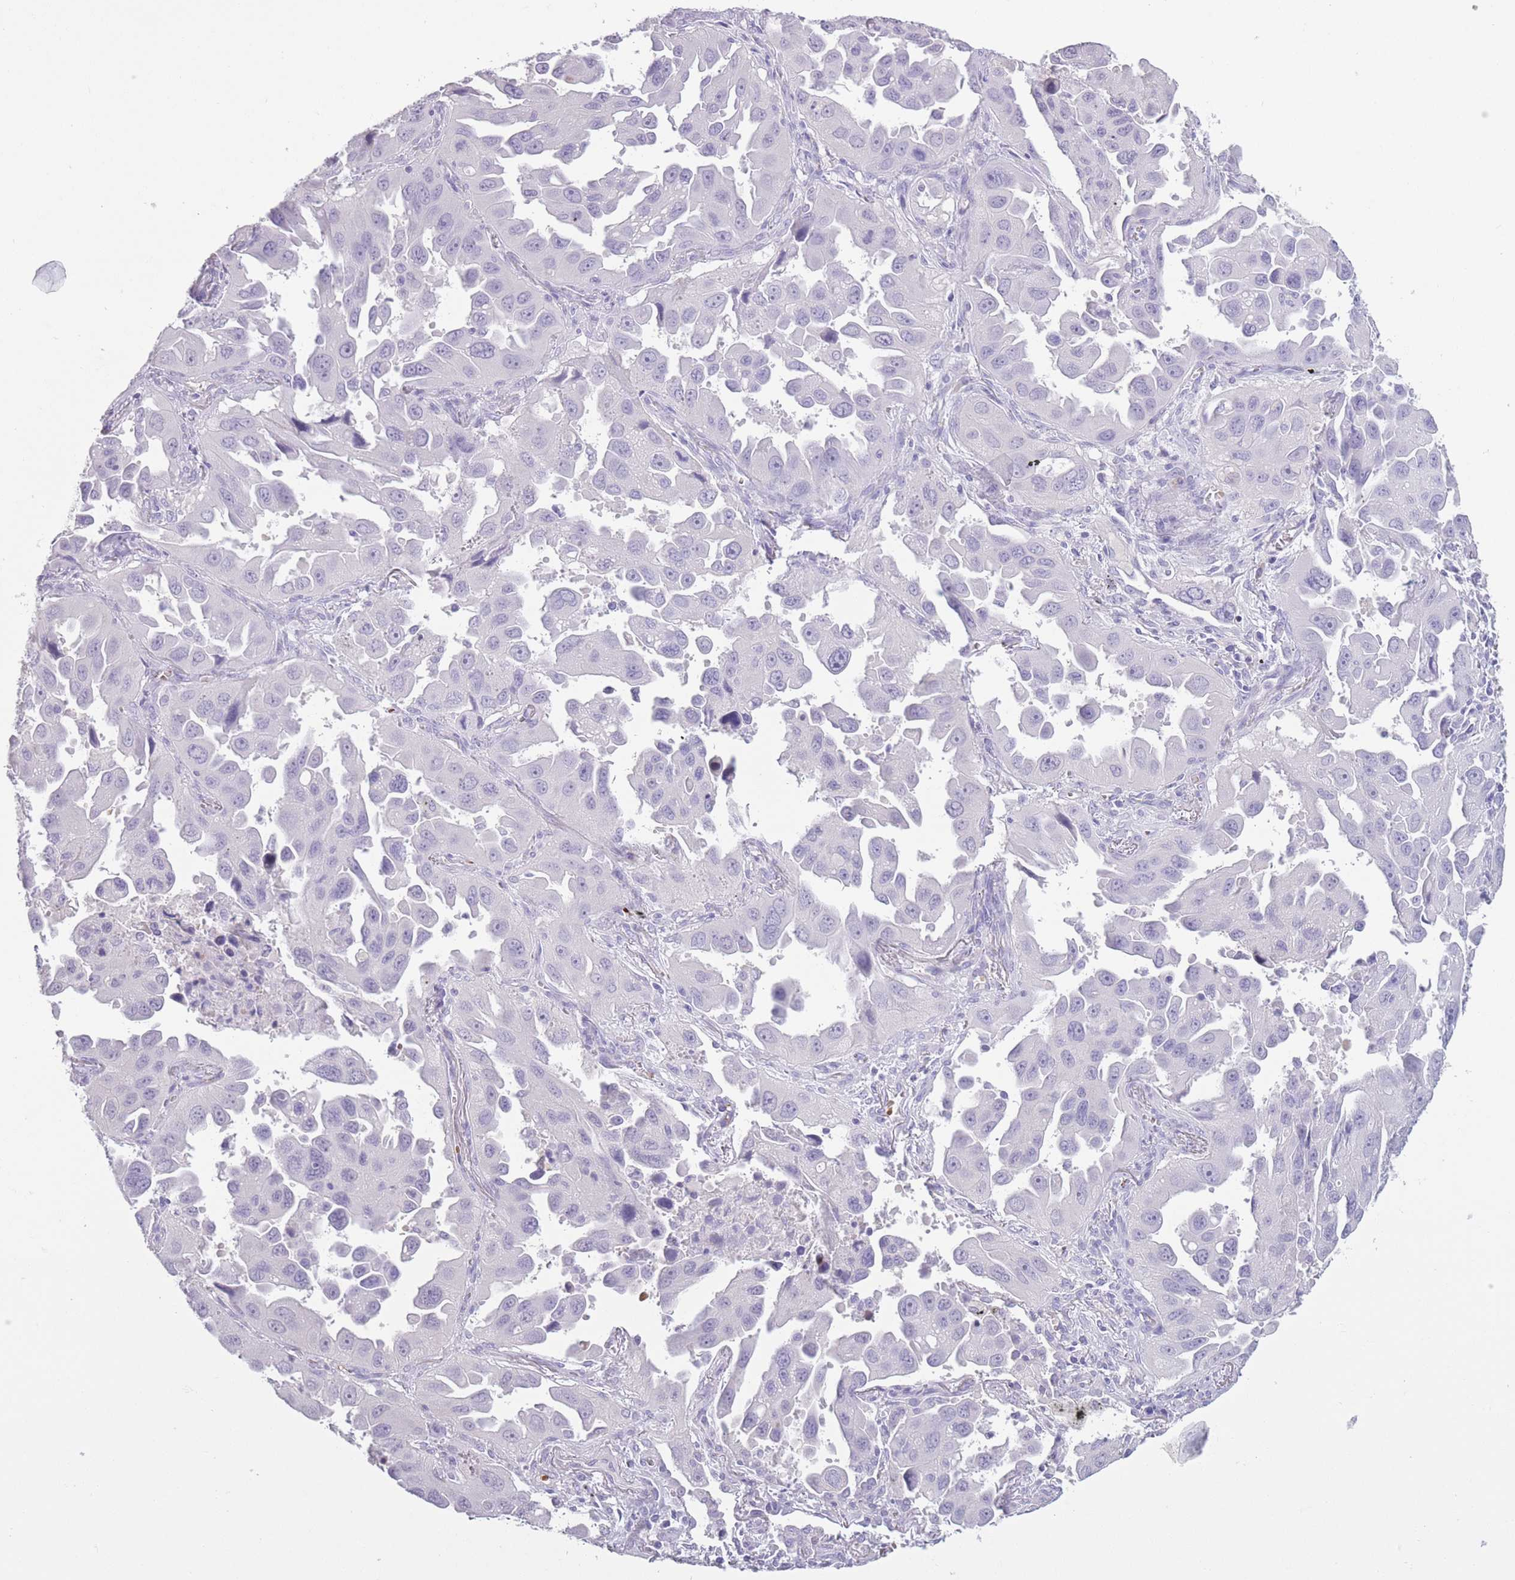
{"staining": {"intensity": "negative", "quantity": "none", "location": "none"}, "tissue": "lung cancer", "cell_type": "Tumor cells", "image_type": "cancer", "snomed": [{"axis": "morphology", "description": "Adenocarcinoma, NOS"}, {"axis": "topography", "description": "Lung"}], "caption": "Image shows no protein positivity in tumor cells of lung cancer tissue.", "gene": "OR7C1", "patient": {"sex": "male", "age": 66}}